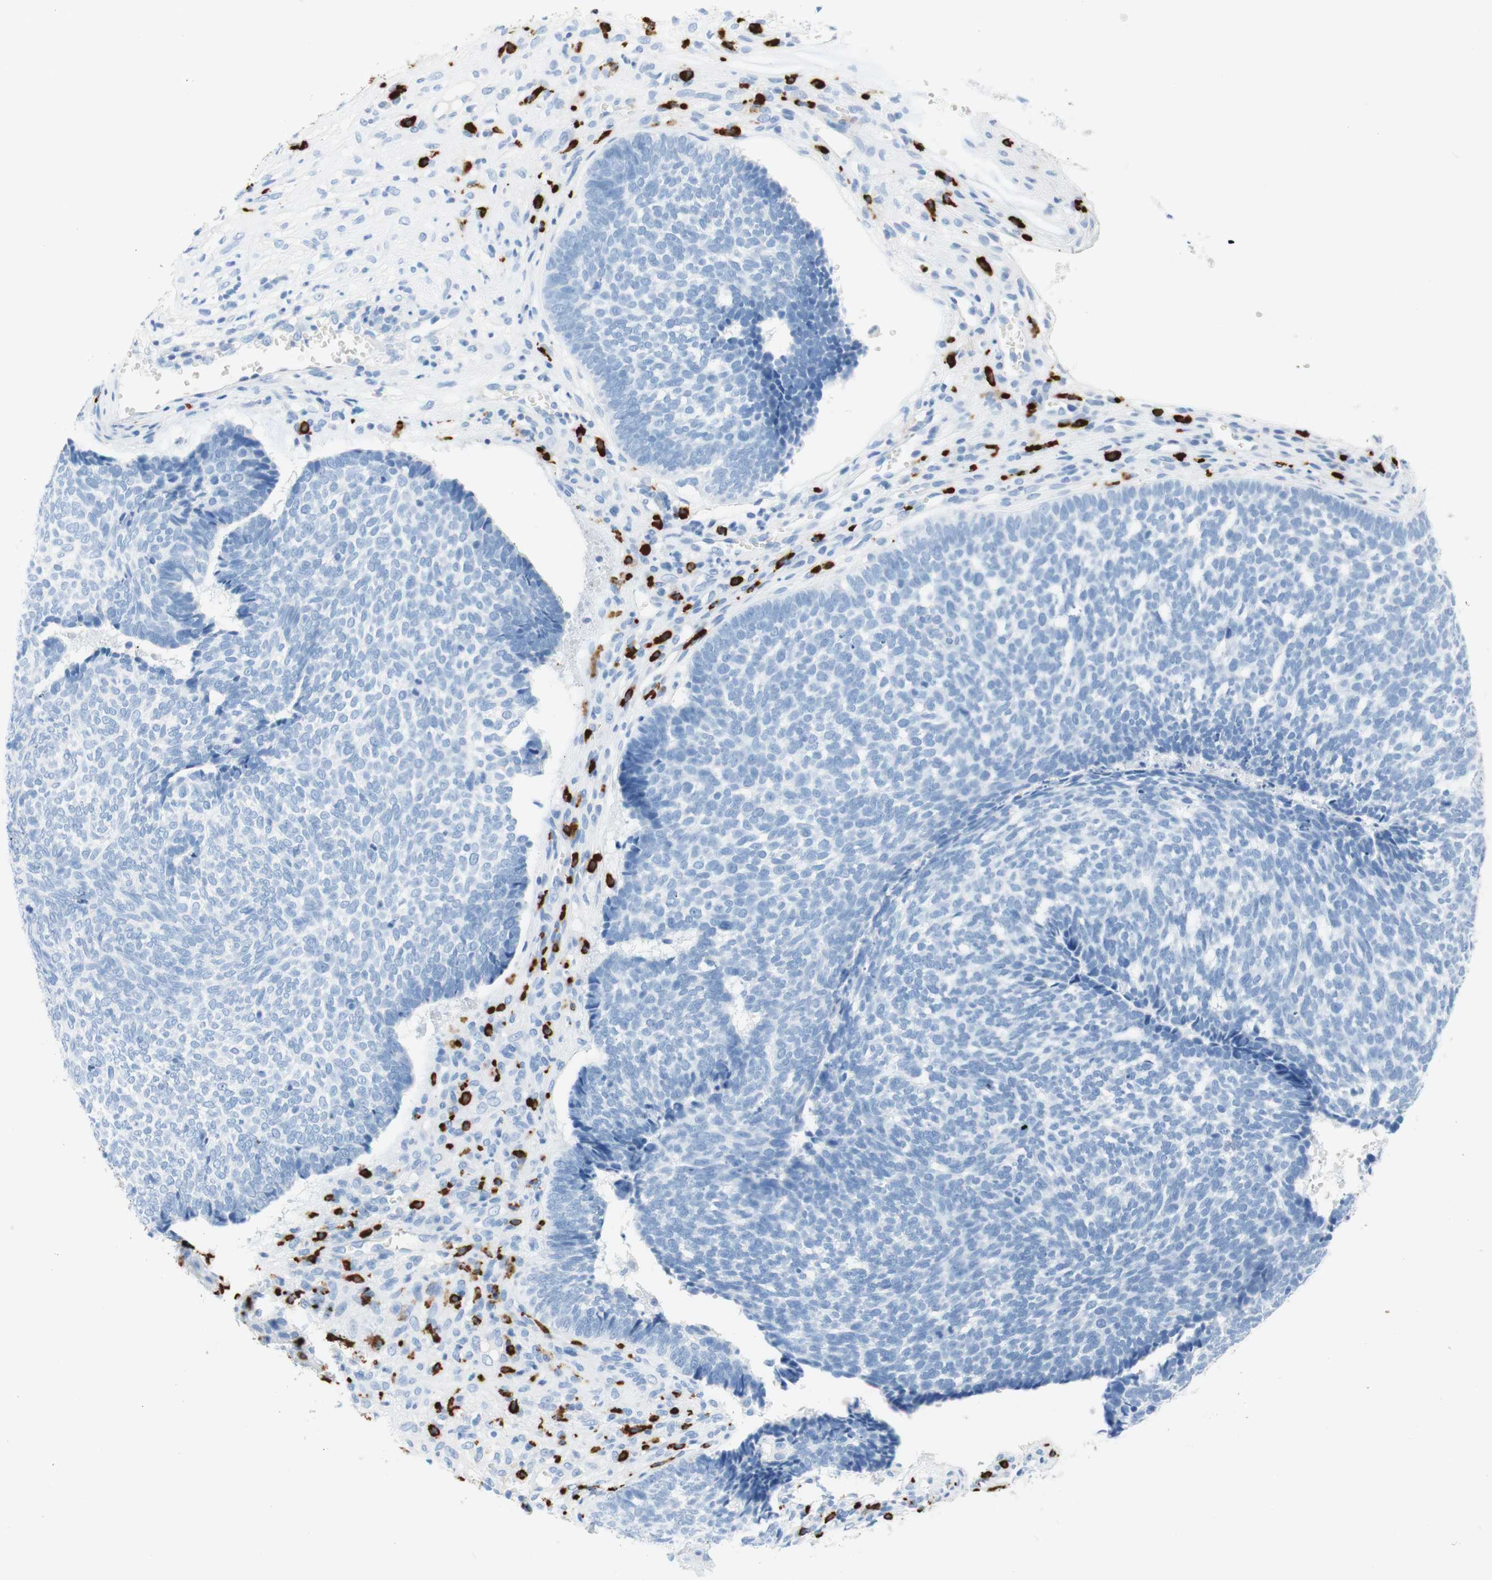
{"staining": {"intensity": "negative", "quantity": "none", "location": "none"}, "tissue": "skin cancer", "cell_type": "Tumor cells", "image_type": "cancer", "snomed": [{"axis": "morphology", "description": "Basal cell carcinoma"}, {"axis": "topography", "description": "Skin"}], "caption": "Tumor cells are negative for protein expression in human basal cell carcinoma (skin).", "gene": "CEACAM1", "patient": {"sex": "male", "age": 84}}